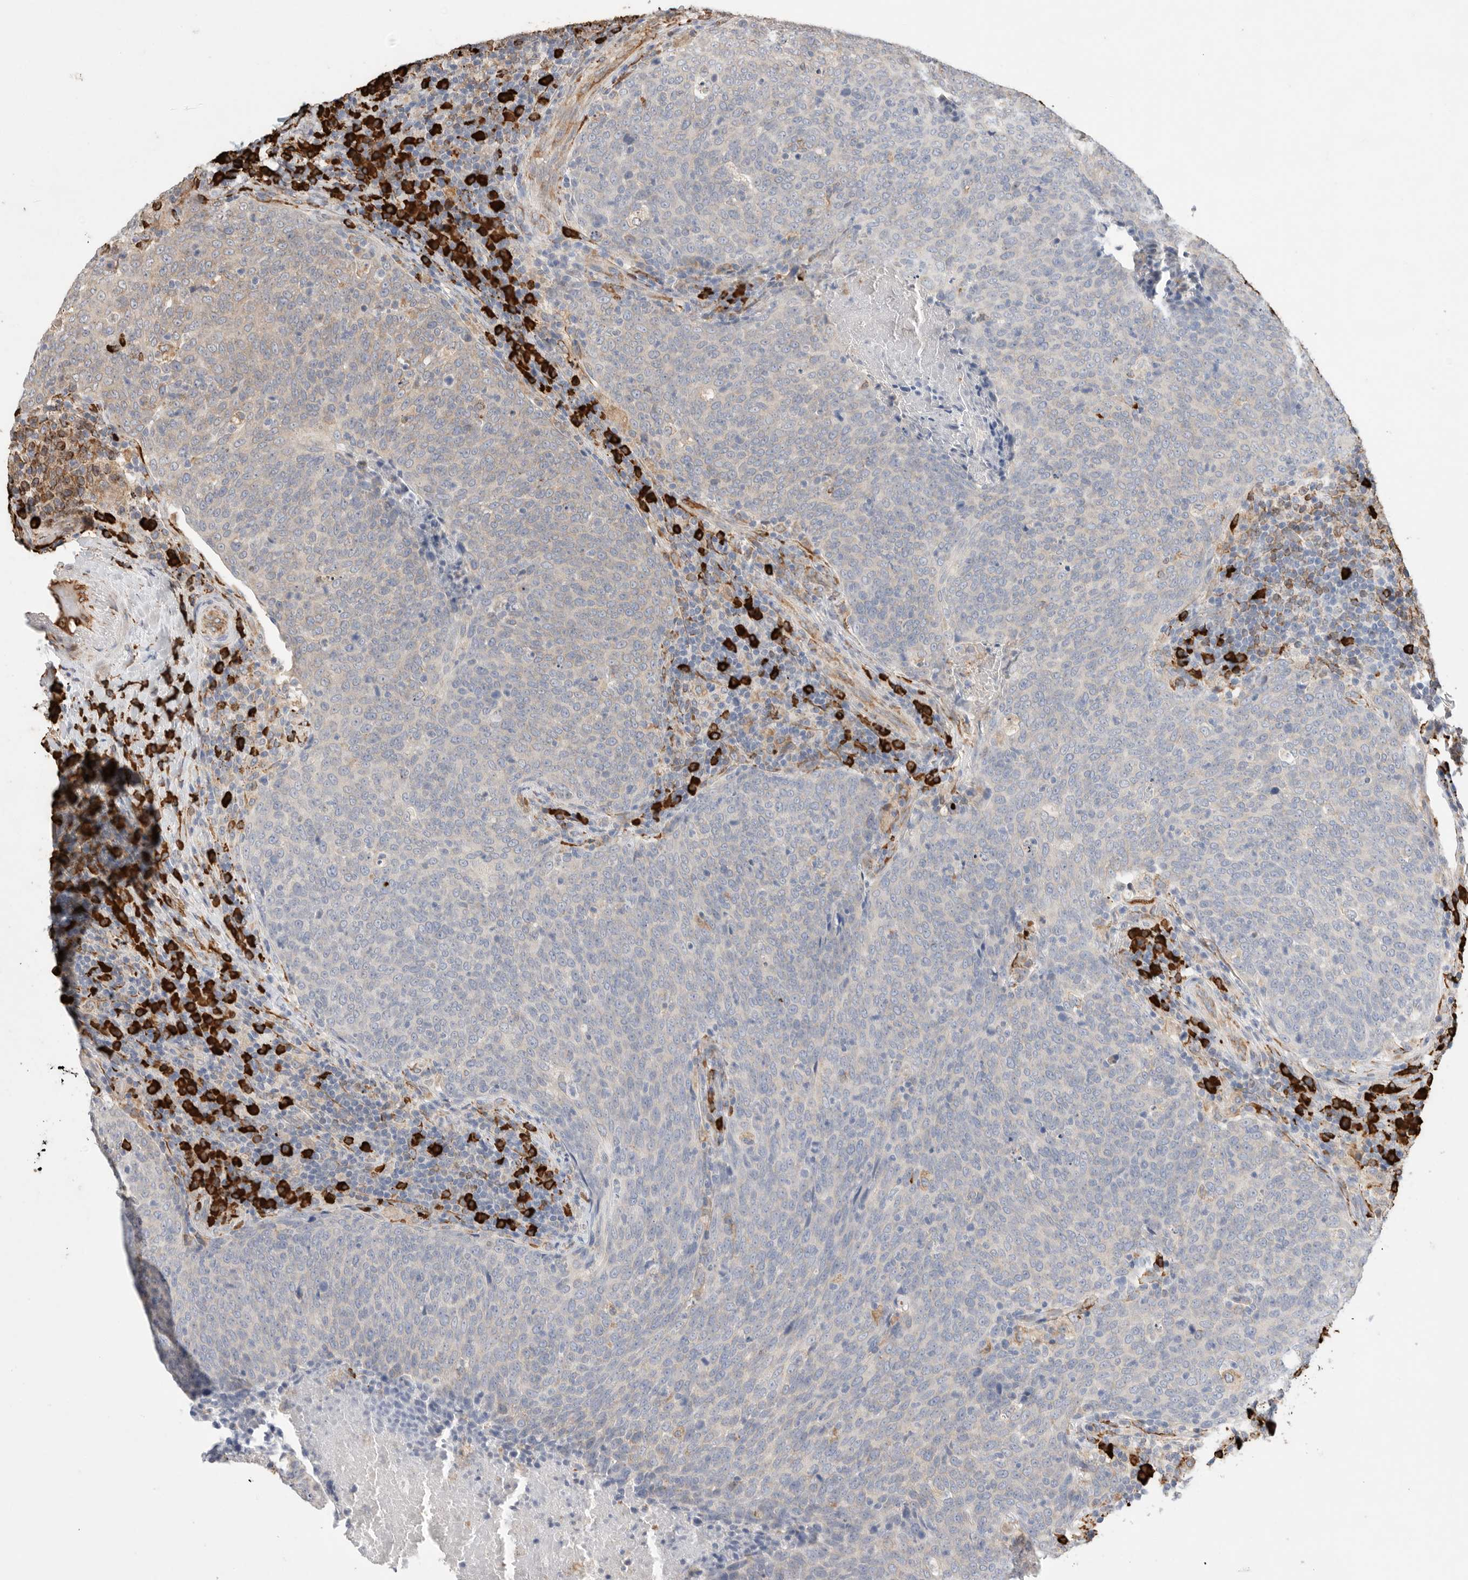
{"staining": {"intensity": "negative", "quantity": "none", "location": "none"}, "tissue": "head and neck cancer", "cell_type": "Tumor cells", "image_type": "cancer", "snomed": [{"axis": "morphology", "description": "Squamous cell carcinoma, NOS"}, {"axis": "morphology", "description": "Squamous cell carcinoma, metastatic, NOS"}, {"axis": "topography", "description": "Lymph node"}, {"axis": "topography", "description": "Head-Neck"}], "caption": "The immunohistochemistry (IHC) histopathology image has no significant staining in tumor cells of head and neck metastatic squamous cell carcinoma tissue. (IHC, brightfield microscopy, high magnification).", "gene": "BLOC1S5", "patient": {"sex": "male", "age": 62}}